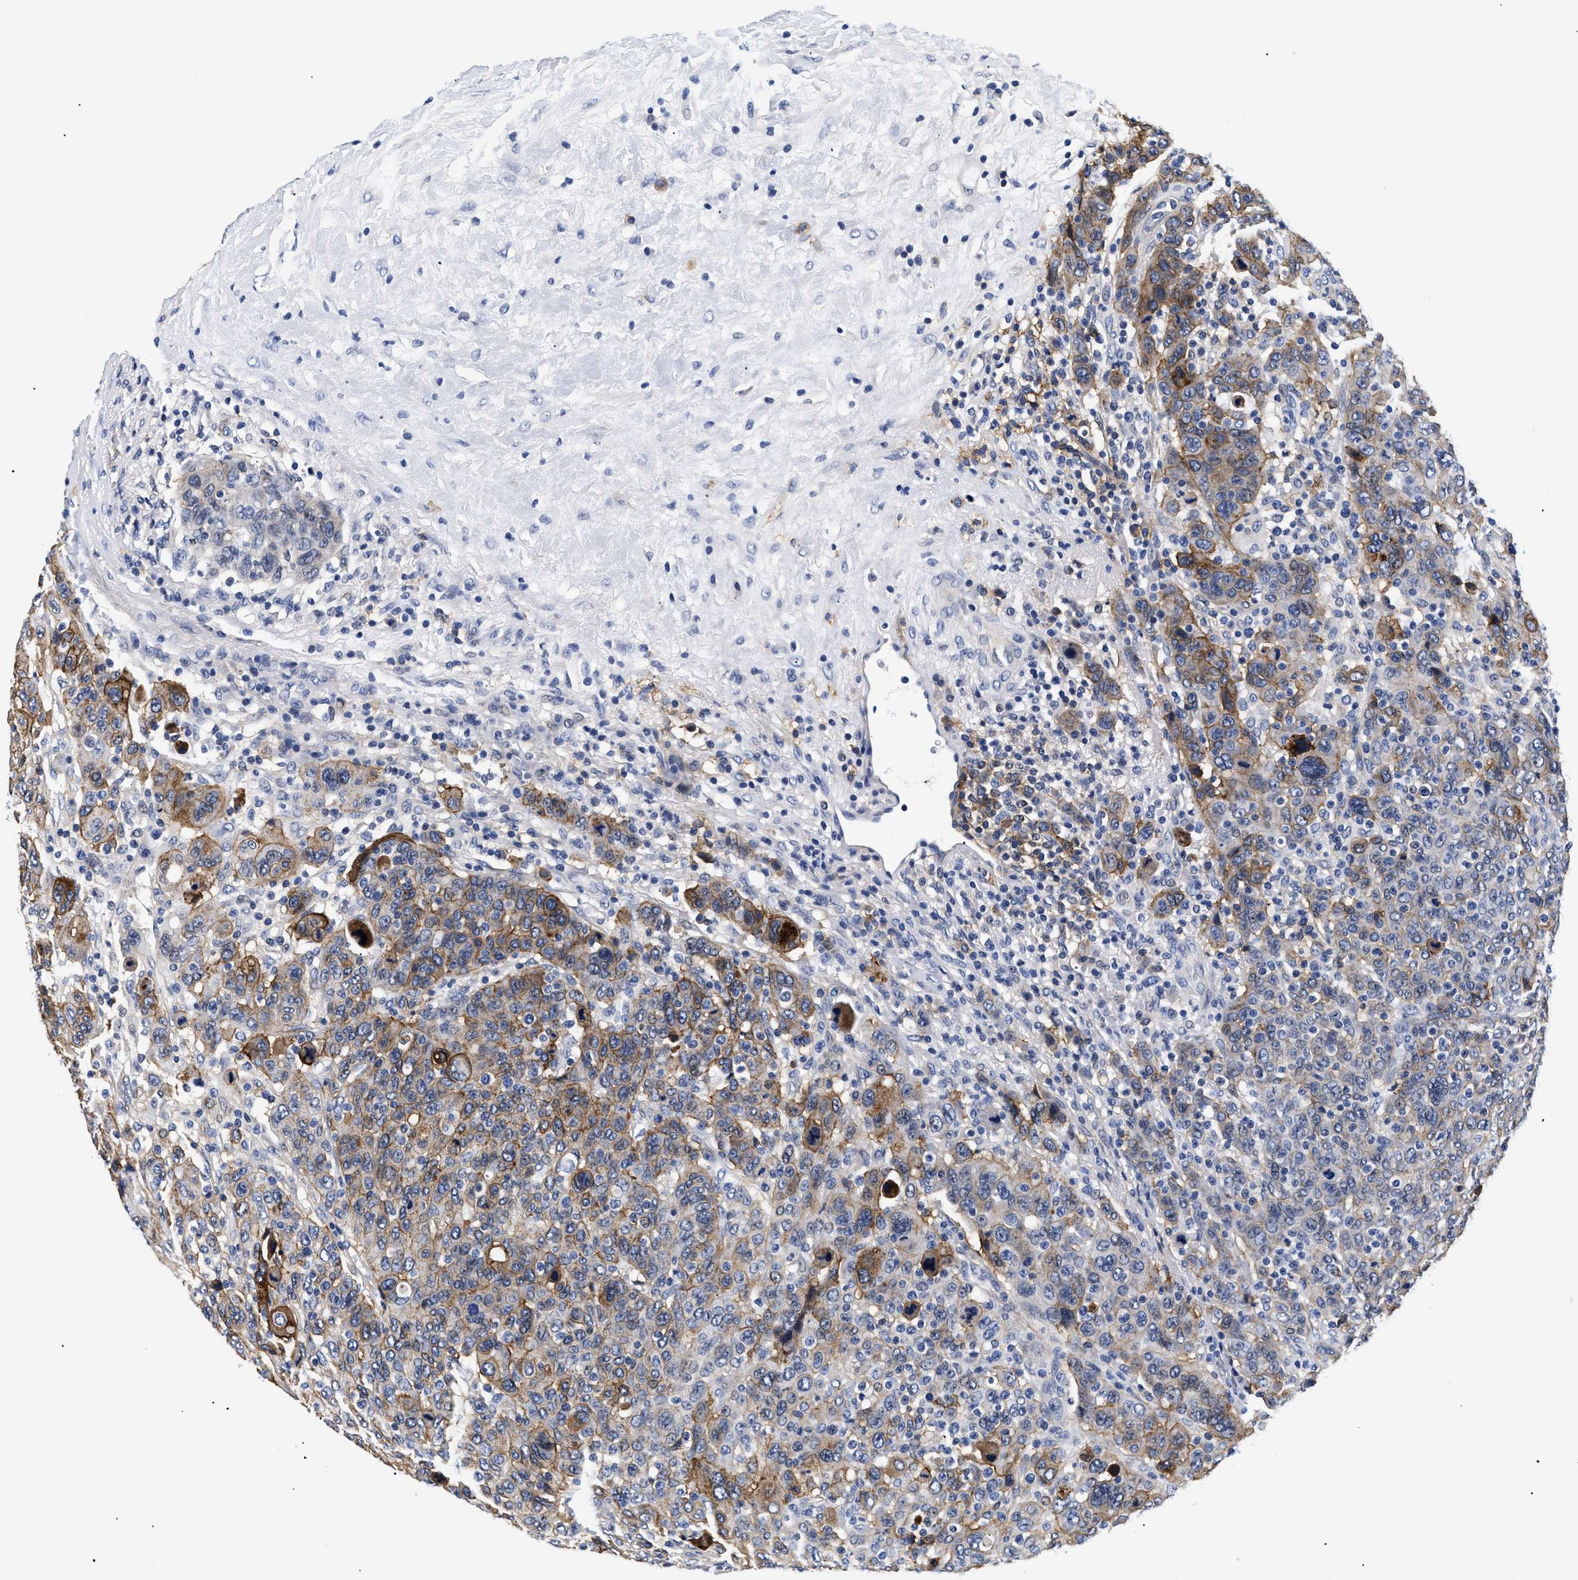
{"staining": {"intensity": "moderate", "quantity": "25%-75%", "location": "cytoplasmic/membranous"}, "tissue": "breast cancer", "cell_type": "Tumor cells", "image_type": "cancer", "snomed": [{"axis": "morphology", "description": "Duct carcinoma"}, {"axis": "topography", "description": "Breast"}], "caption": "There is medium levels of moderate cytoplasmic/membranous staining in tumor cells of invasive ductal carcinoma (breast), as demonstrated by immunohistochemical staining (brown color).", "gene": "SHD", "patient": {"sex": "female", "age": 37}}